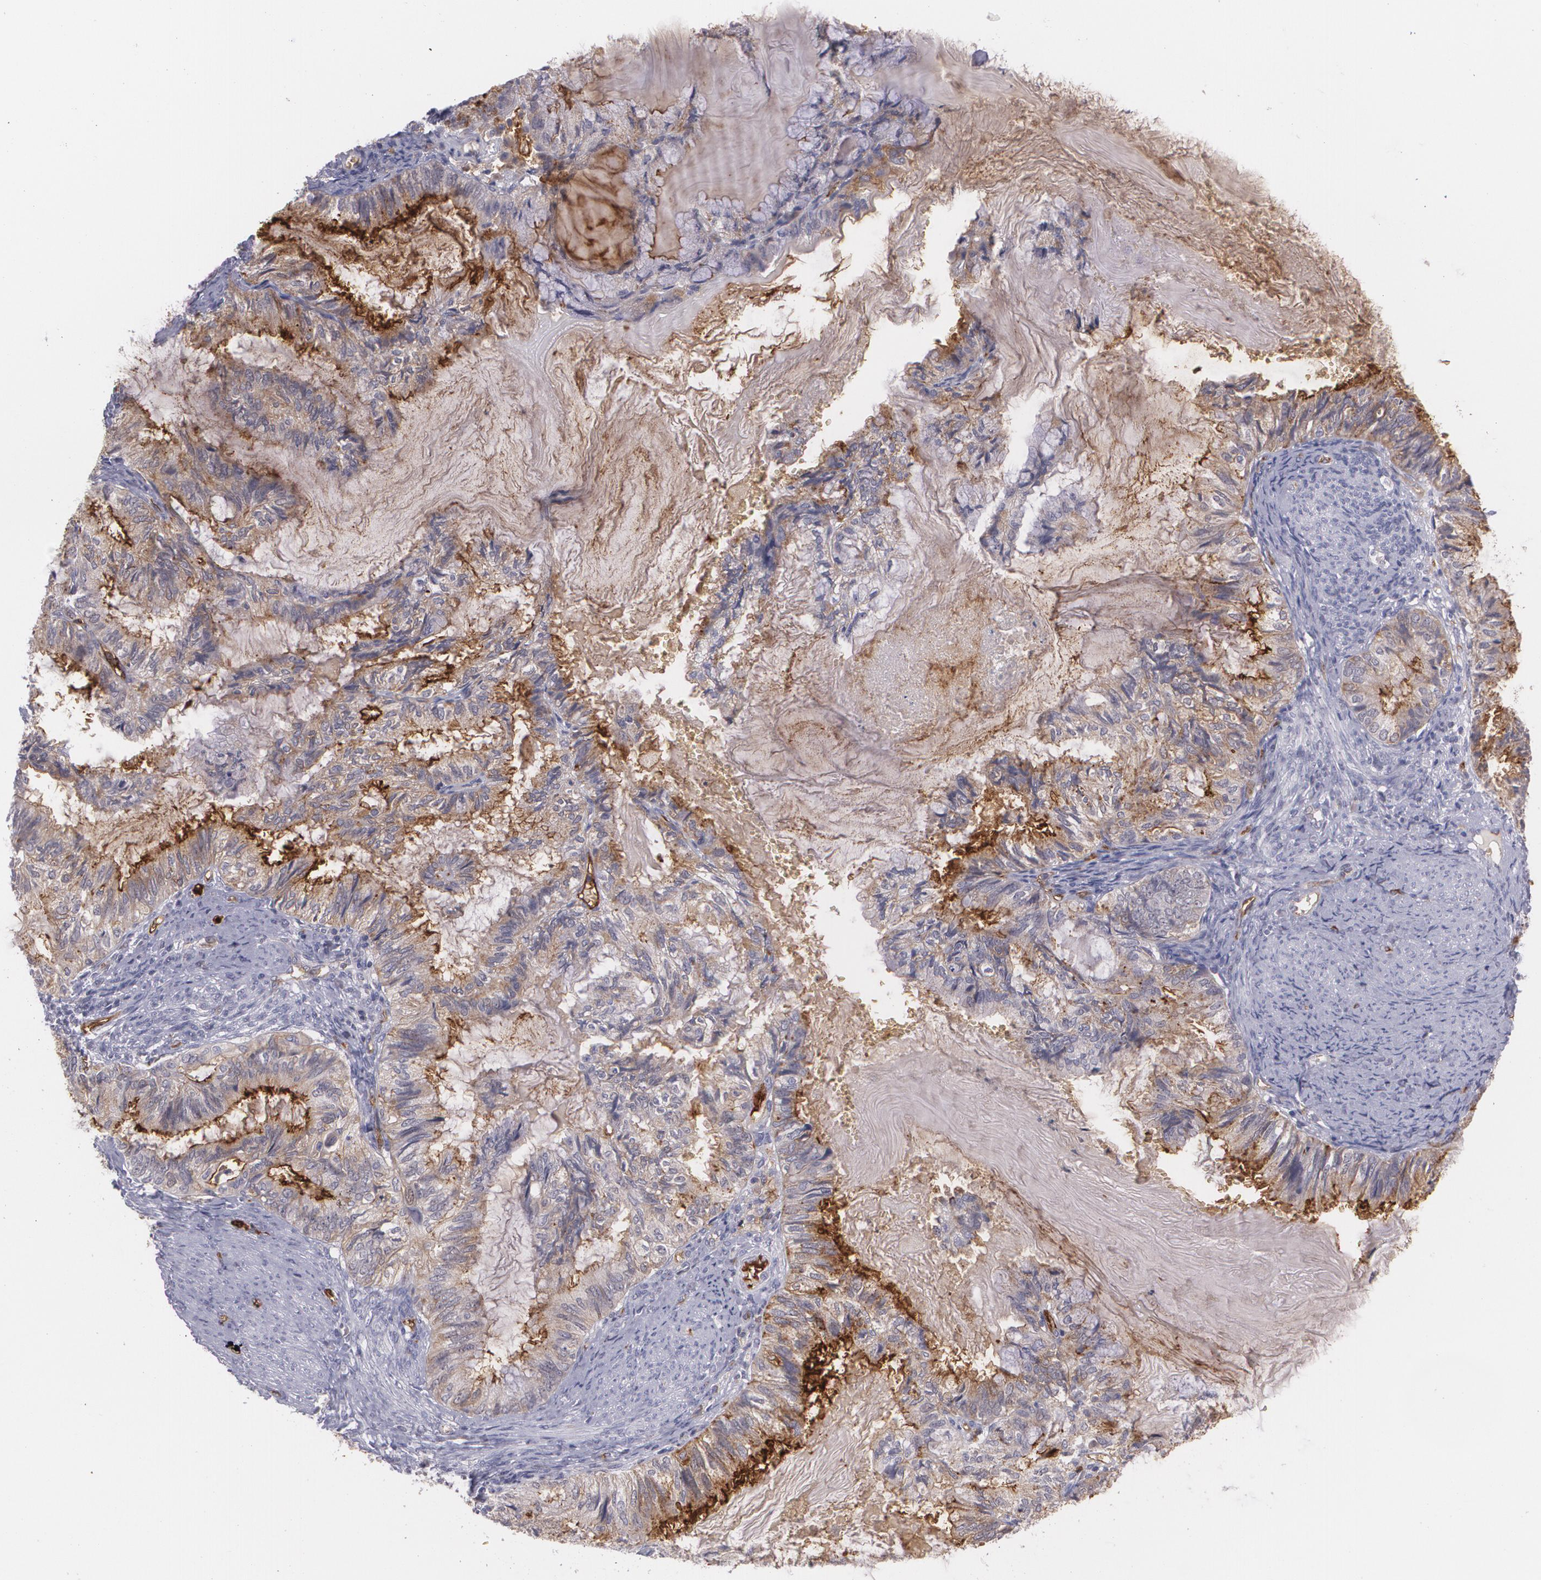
{"staining": {"intensity": "weak", "quantity": ">75%", "location": "cytoplasmic/membranous"}, "tissue": "endometrial cancer", "cell_type": "Tumor cells", "image_type": "cancer", "snomed": [{"axis": "morphology", "description": "Adenocarcinoma, NOS"}, {"axis": "topography", "description": "Endometrium"}], "caption": "Immunohistochemistry (IHC) micrograph of neoplastic tissue: endometrial cancer stained using IHC exhibits low levels of weak protein expression localized specifically in the cytoplasmic/membranous of tumor cells, appearing as a cytoplasmic/membranous brown color.", "gene": "ACE", "patient": {"sex": "female", "age": 86}}